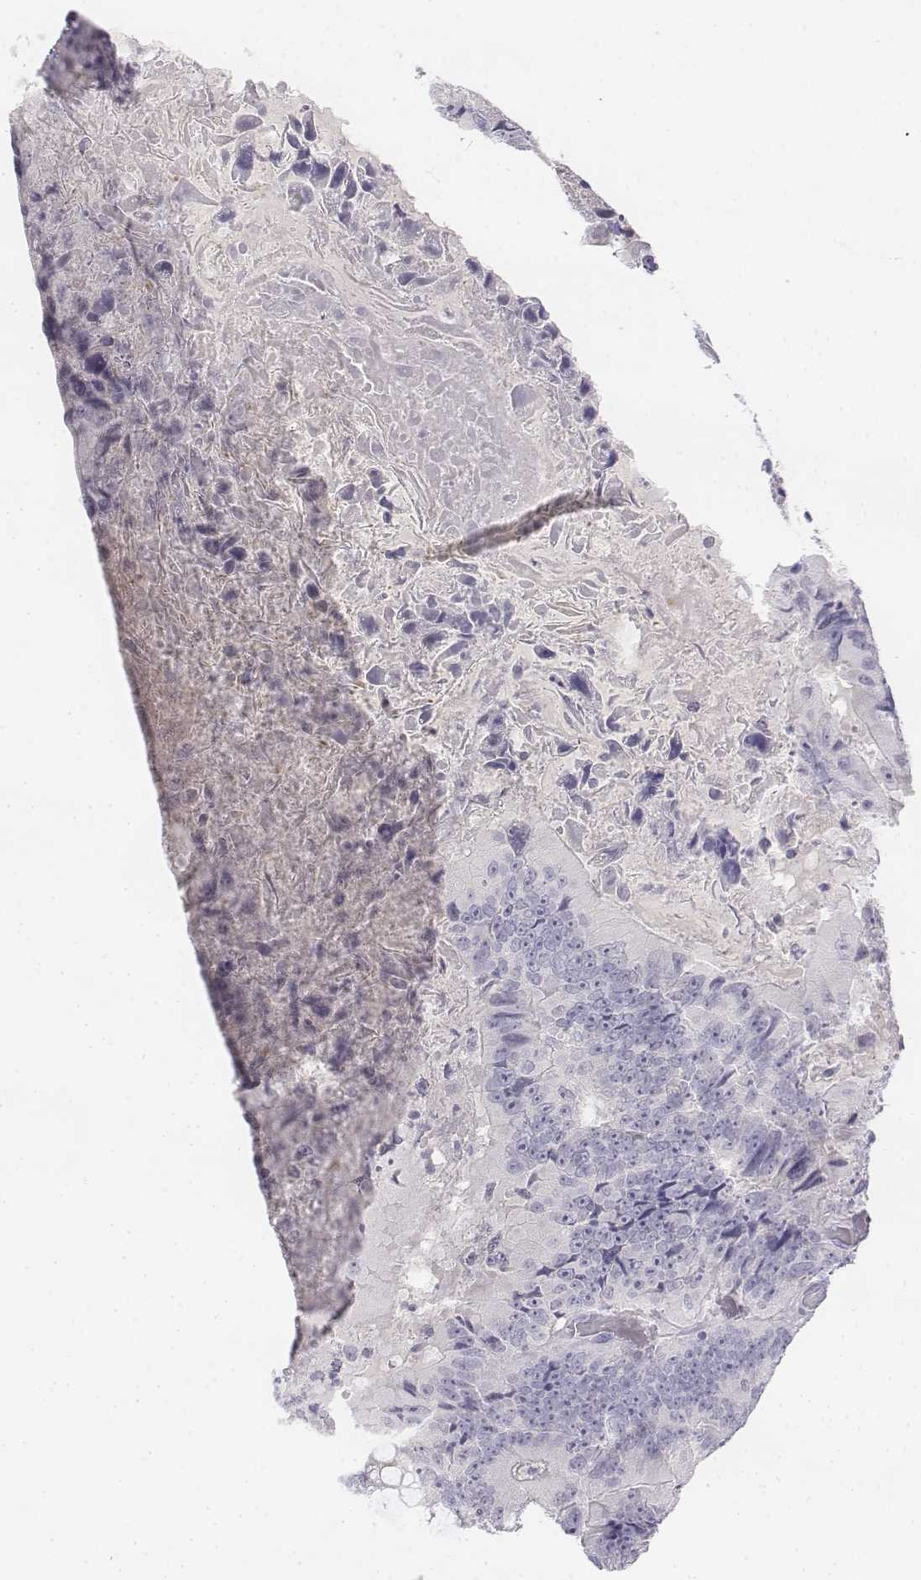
{"staining": {"intensity": "negative", "quantity": "none", "location": "none"}, "tissue": "colorectal cancer", "cell_type": "Tumor cells", "image_type": "cancer", "snomed": [{"axis": "morphology", "description": "Adenocarcinoma, NOS"}, {"axis": "topography", "description": "Colon"}], "caption": "A histopathology image of human colorectal cancer (adenocarcinoma) is negative for staining in tumor cells.", "gene": "UCN2", "patient": {"sex": "female", "age": 86}}